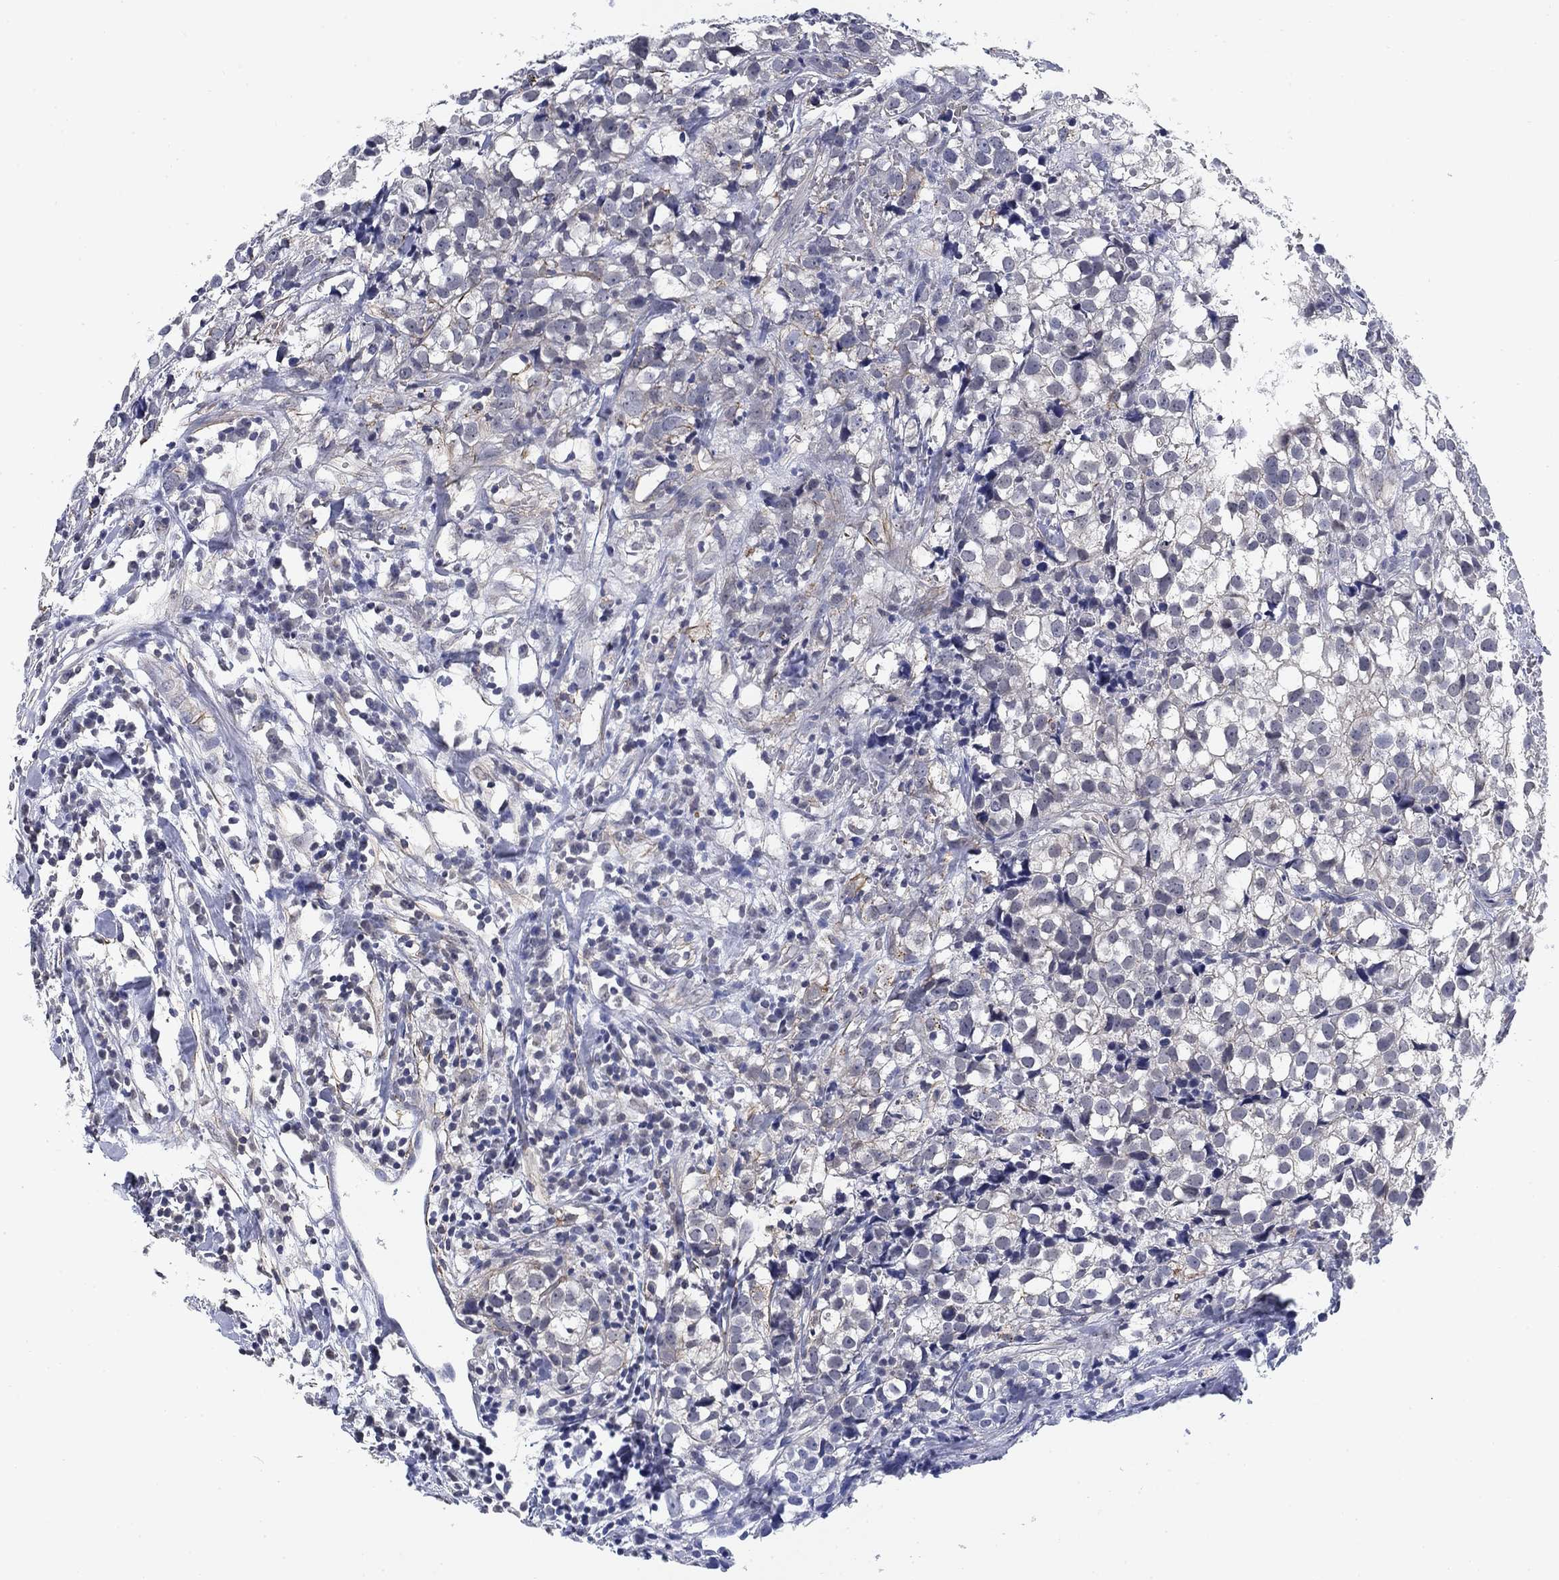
{"staining": {"intensity": "negative", "quantity": "none", "location": "none"}, "tissue": "breast cancer", "cell_type": "Tumor cells", "image_type": "cancer", "snomed": [{"axis": "morphology", "description": "Duct carcinoma"}, {"axis": "topography", "description": "Breast"}], "caption": "Tumor cells show no significant expression in breast invasive ductal carcinoma.", "gene": "OTUB2", "patient": {"sex": "female", "age": 30}}